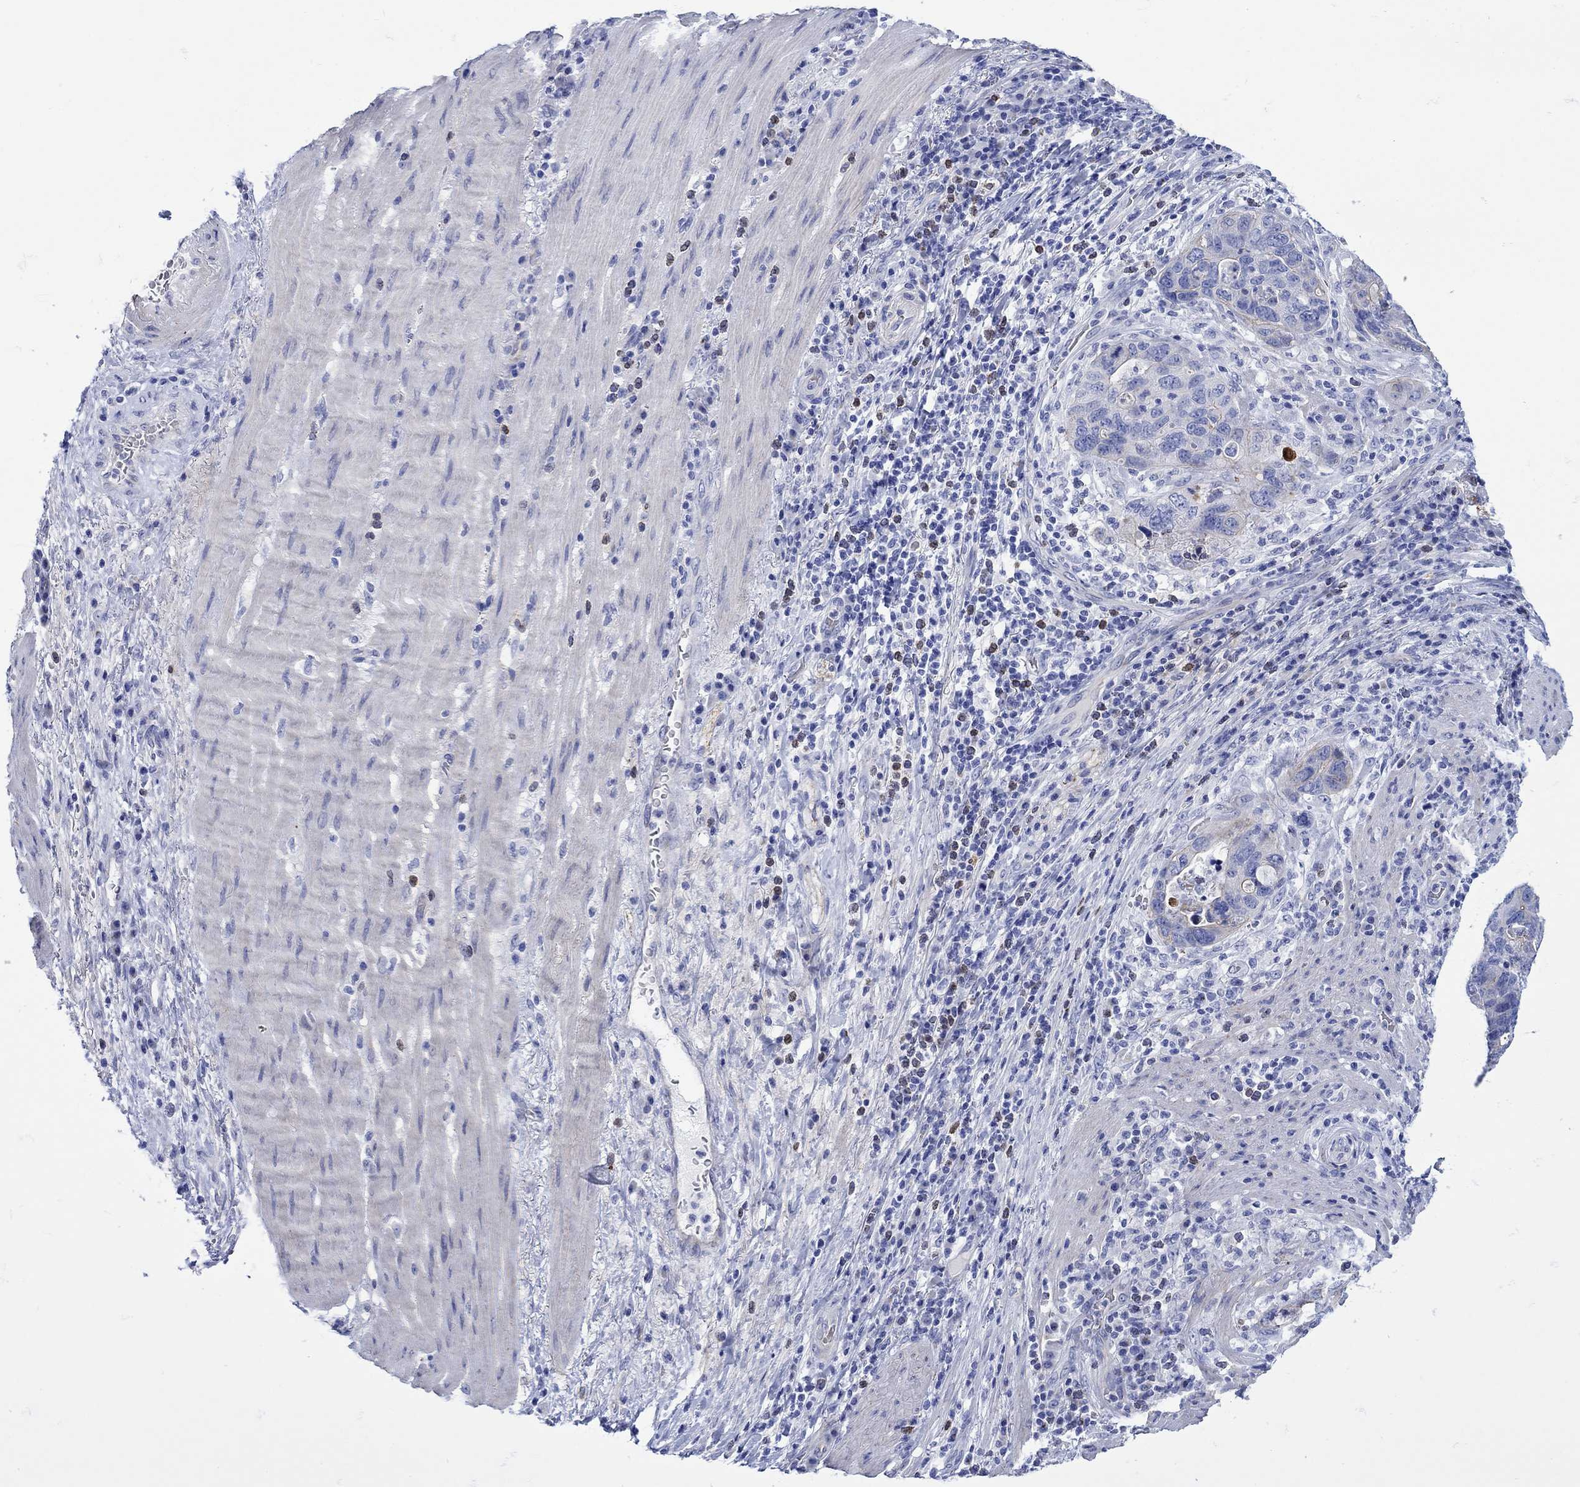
{"staining": {"intensity": "negative", "quantity": "none", "location": "none"}, "tissue": "stomach cancer", "cell_type": "Tumor cells", "image_type": "cancer", "snomed": [{"axis": "morphology", "description": "Adenocarcinoma, NOS"}, {"axis": "topography", "description": "Stomach"}], "caption": "This is a micrograph of immunohistochemistry staining of stomach cancer, which shows no positivity in tumor cells.", "gene": "ANKMY1", "patient": {"sex": "male", "age": 54}}